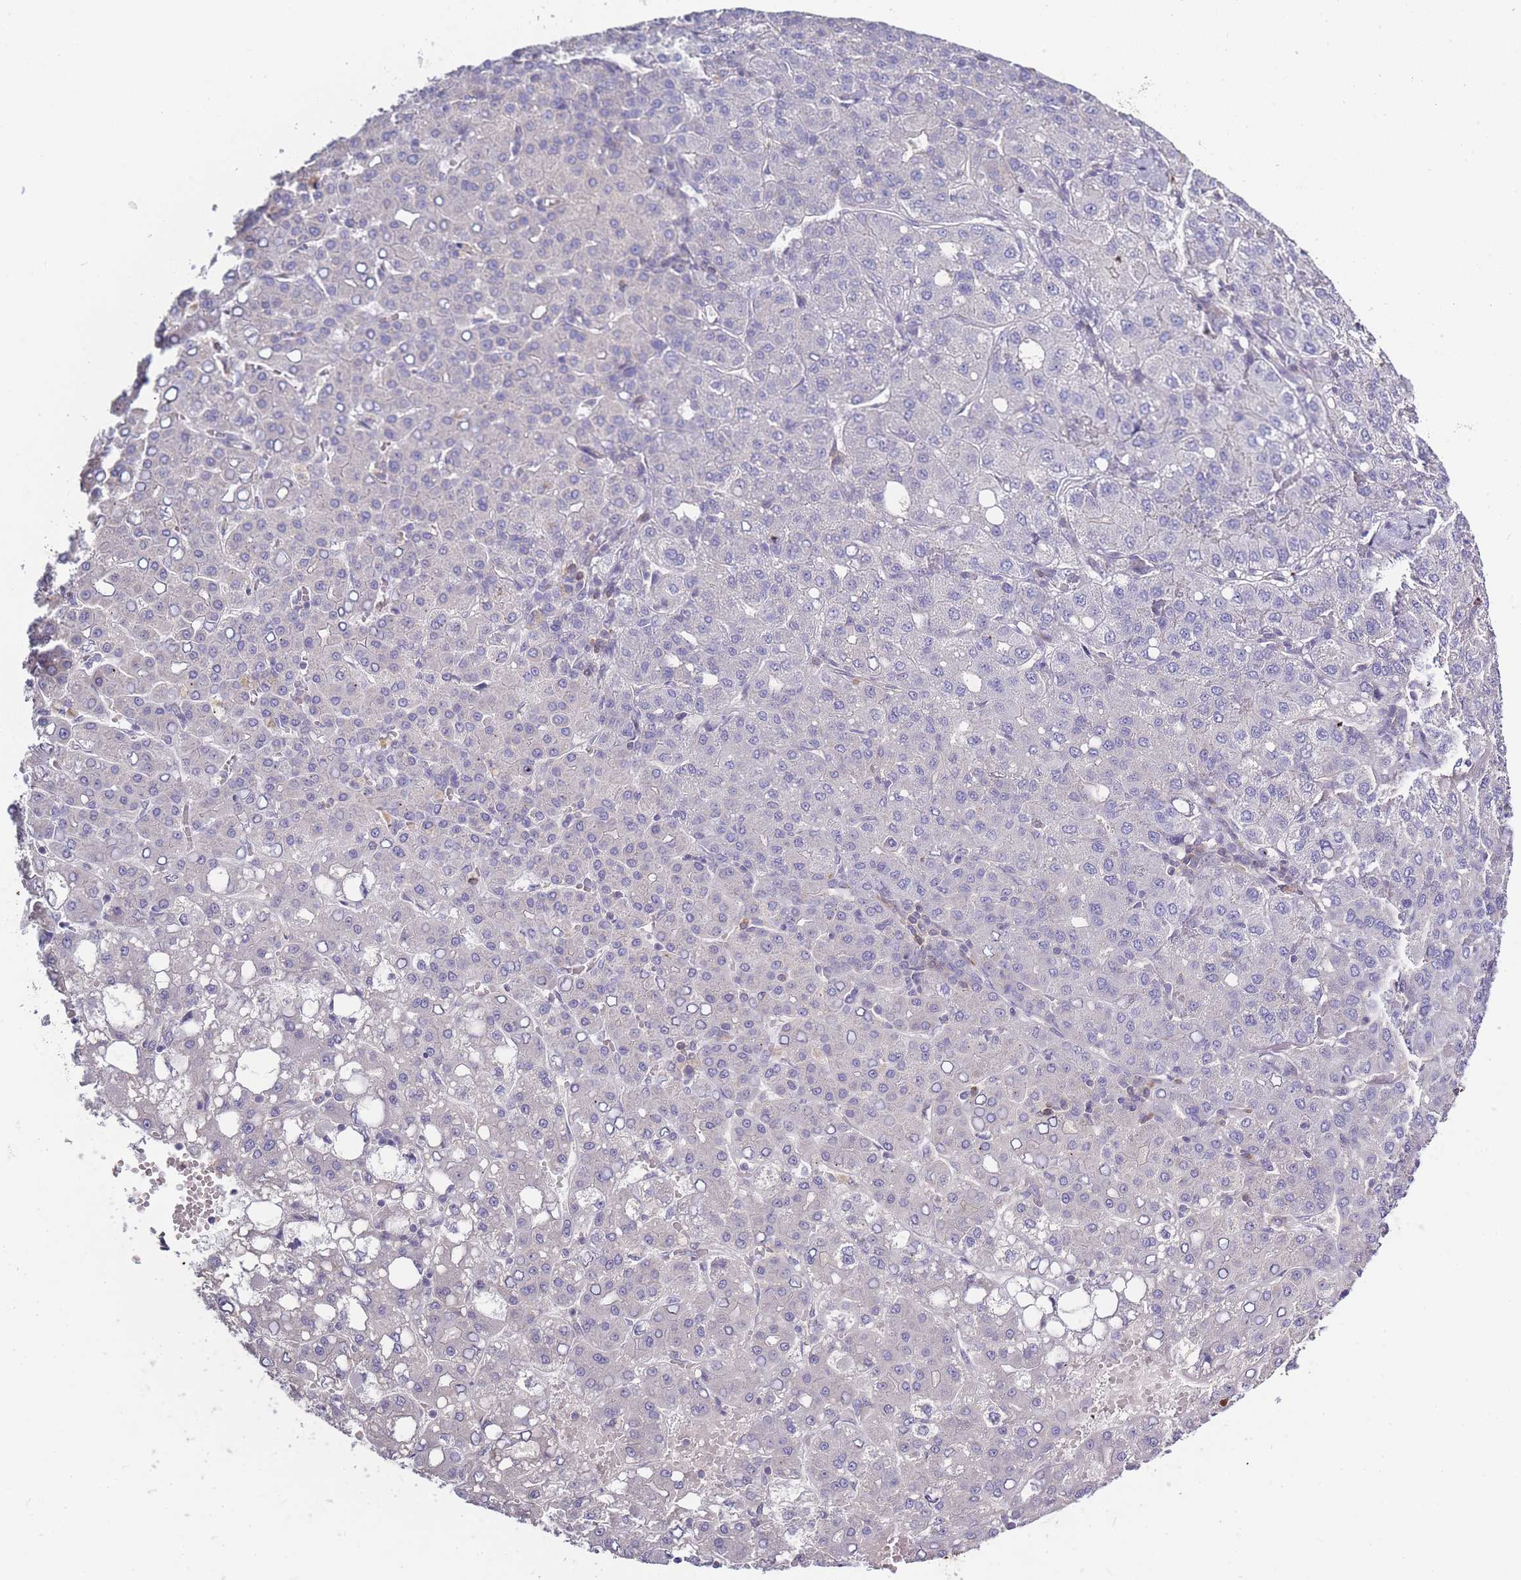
{"staining": {"intensity": "negative", "quantity": "none", "location": "none"}, "tissue": "liver cancer", "cell_type": "Tumor cells", "image_type": "cancer", "snomed": [{"axis": "morphology", "description": "Carcinoma, Hepatocellular, NOS"}, {"axis": "topography", "description": "Liver"}], "caption": "Human hepatocellular carcinoma (liver) stained for a protein using immunohistochemistry exhibits no positivity in tumor cells.", "gene": "SPHKAP", "patient": {"sex": "male", "age": 65}}